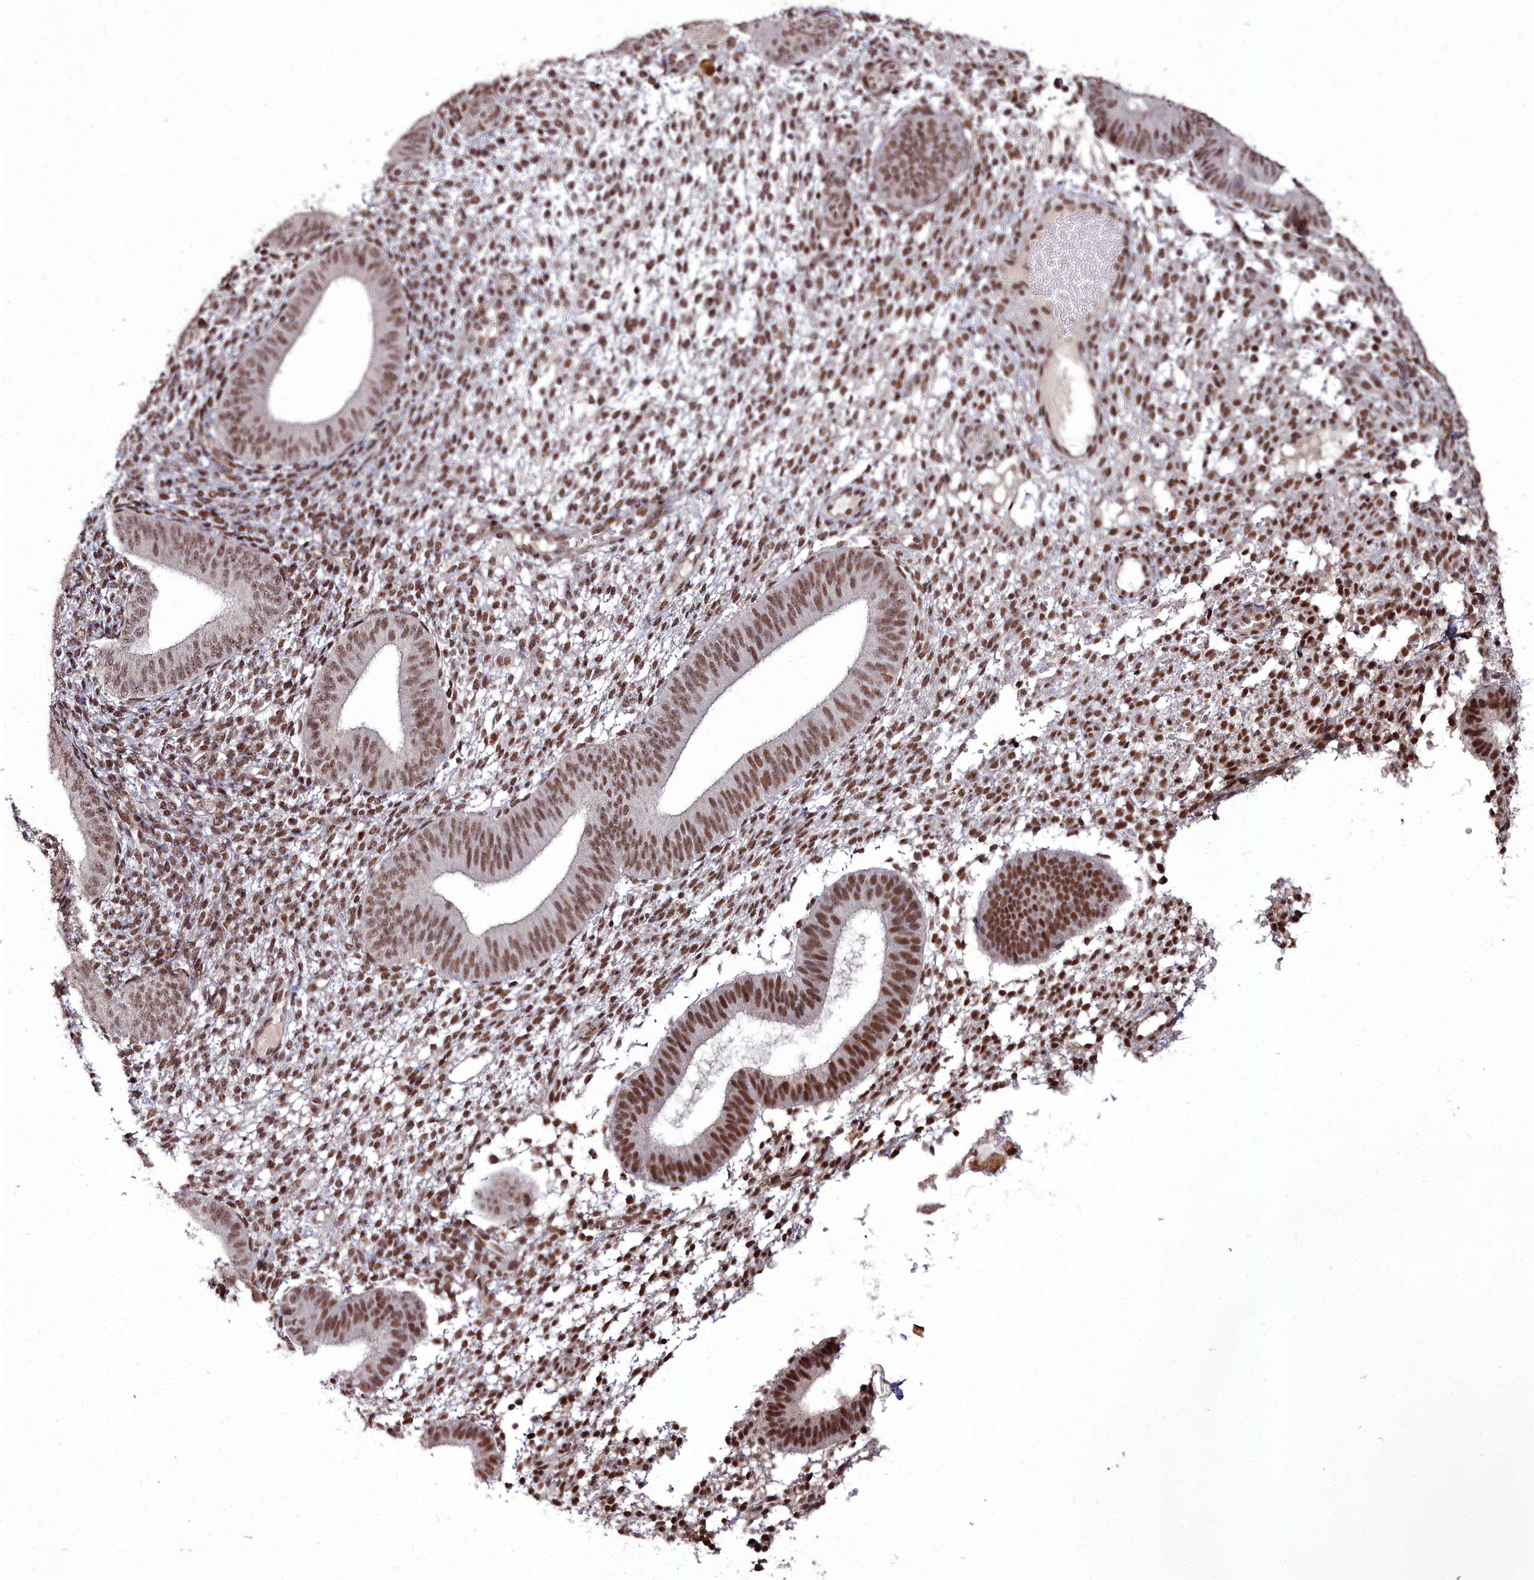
{"staining": {"intensity": "moderate", "quantity": ">75%", "location": "nuclear"}, "tissue": "endometrium", "cell_type": "Cells in endometrial stroma", "image_type": "normal", "snomed": [{"axis": "morphology", "description": "Normal tissue, NOS"}, {"axis": "topography", "description": "Endometrium"}], "caption": "Endometrium stained with DAB (3,3'-diaminobenzidine) immunohistochemistry exhibits medium levels of moderate nuclear staining in about >75% of cells in endometrial stroma. The protein of interest is shown in brown color, while the nuclei are stained blue.", "gene": "CXXC1", "patient": {"sex": "female", "age": 49}}